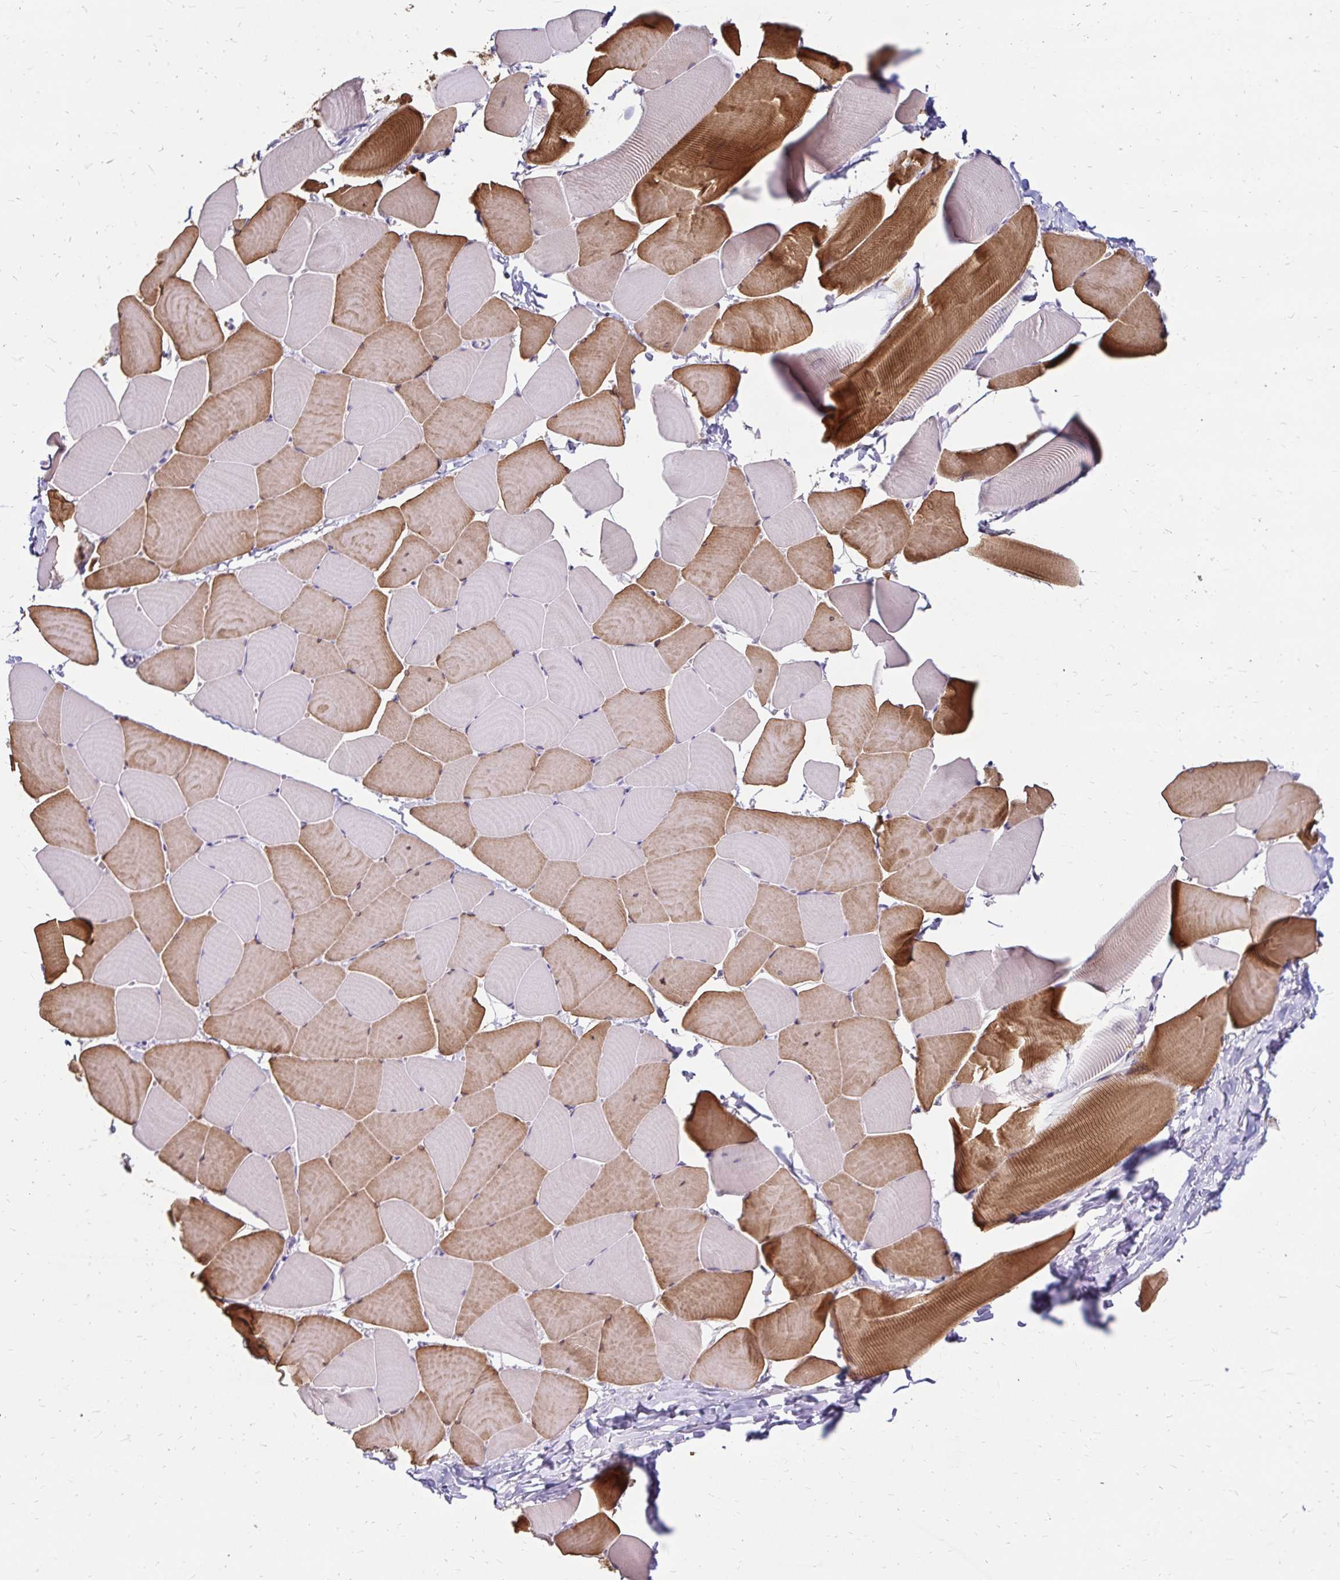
{"staining": {"intensity": "moderate", "quantity": "25%-75%", "location": "cytoplasmic/membranous"}, "tissue": "skeletal muscle", "cell_type": "Myocytes", "image_type": "normal", "snomed": [{"axis": "morphology", "description": "Normal tissue, NOS"}, {"axis": "topography", "description": "Skeletal muscle"}], "caption": "High-magnification brightfield microscopy of normal skeletal muscle stained with DAB (3,3'-diaminobenzidine) (brown) and counterstained with hematoxylin (blue). myocytes exhibit moderate cytoplasmic/membranous positivity is identified in approximately25%-75% of cells. (DAB IHC with brightfield microscopy, high magnification).", "gene": "EMC10", "patient": {"sex": "male", "age": 25}}